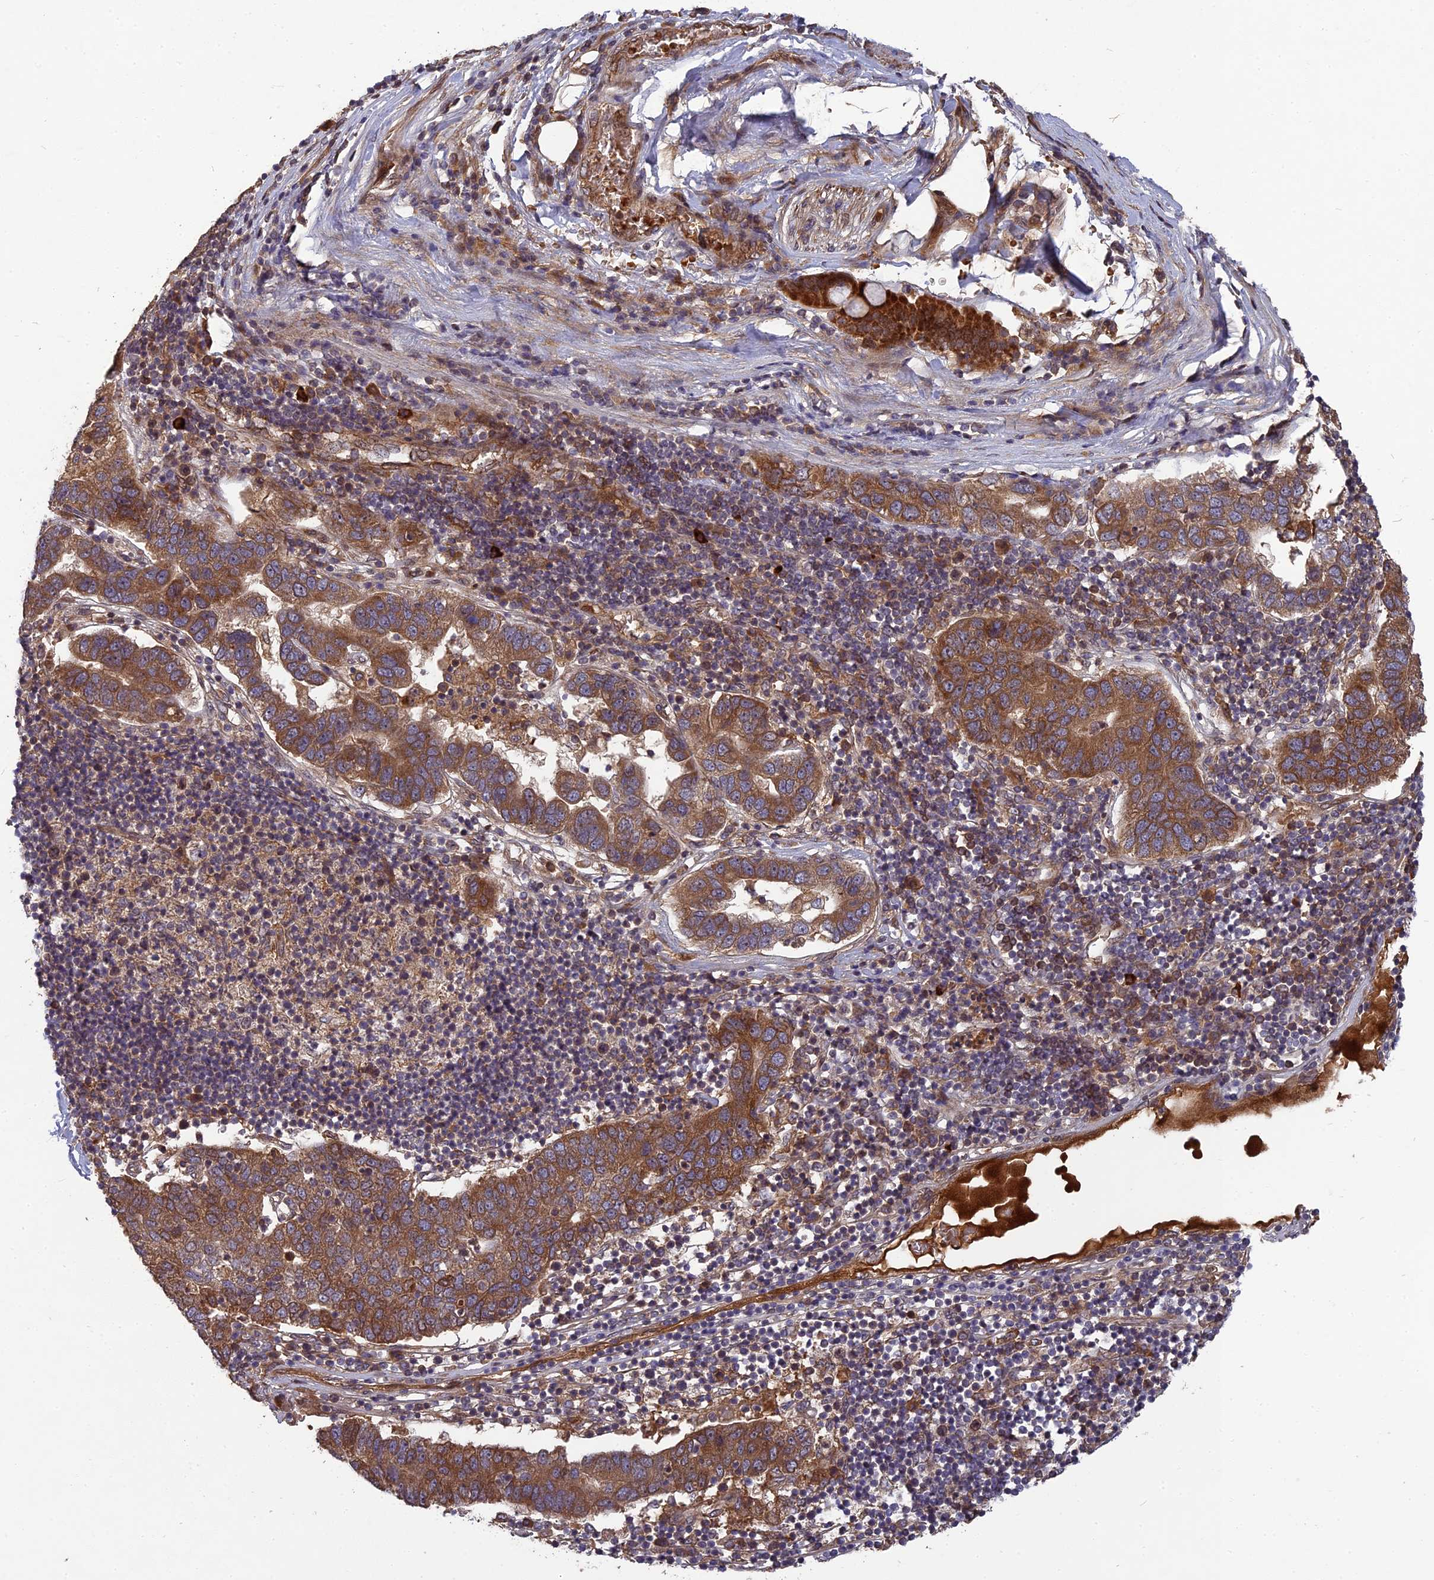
{"staining": {"intensity": "moderate", "quantity": ">75%", "location": "cytoplasmic/membranous"}, "tissue": "pancreatic cancer", "cell_type": "Tumor cells", "image_type": "cancer", "snomed": [{"axis": "morphology", "description": "Adenocarcinoma, NOS"}, {"axis": "topography", "description": "Pancreas"}], "caption": "A high-resolution image shows IHC staining of pancreatic cancer, which displays moderate cytoplasmic/membranous staining in approximately >75% of tumor cells. Nuclei are stained in blue.", "gene": "TMUB2", "patient": {"sex": "female", "age": 61}}